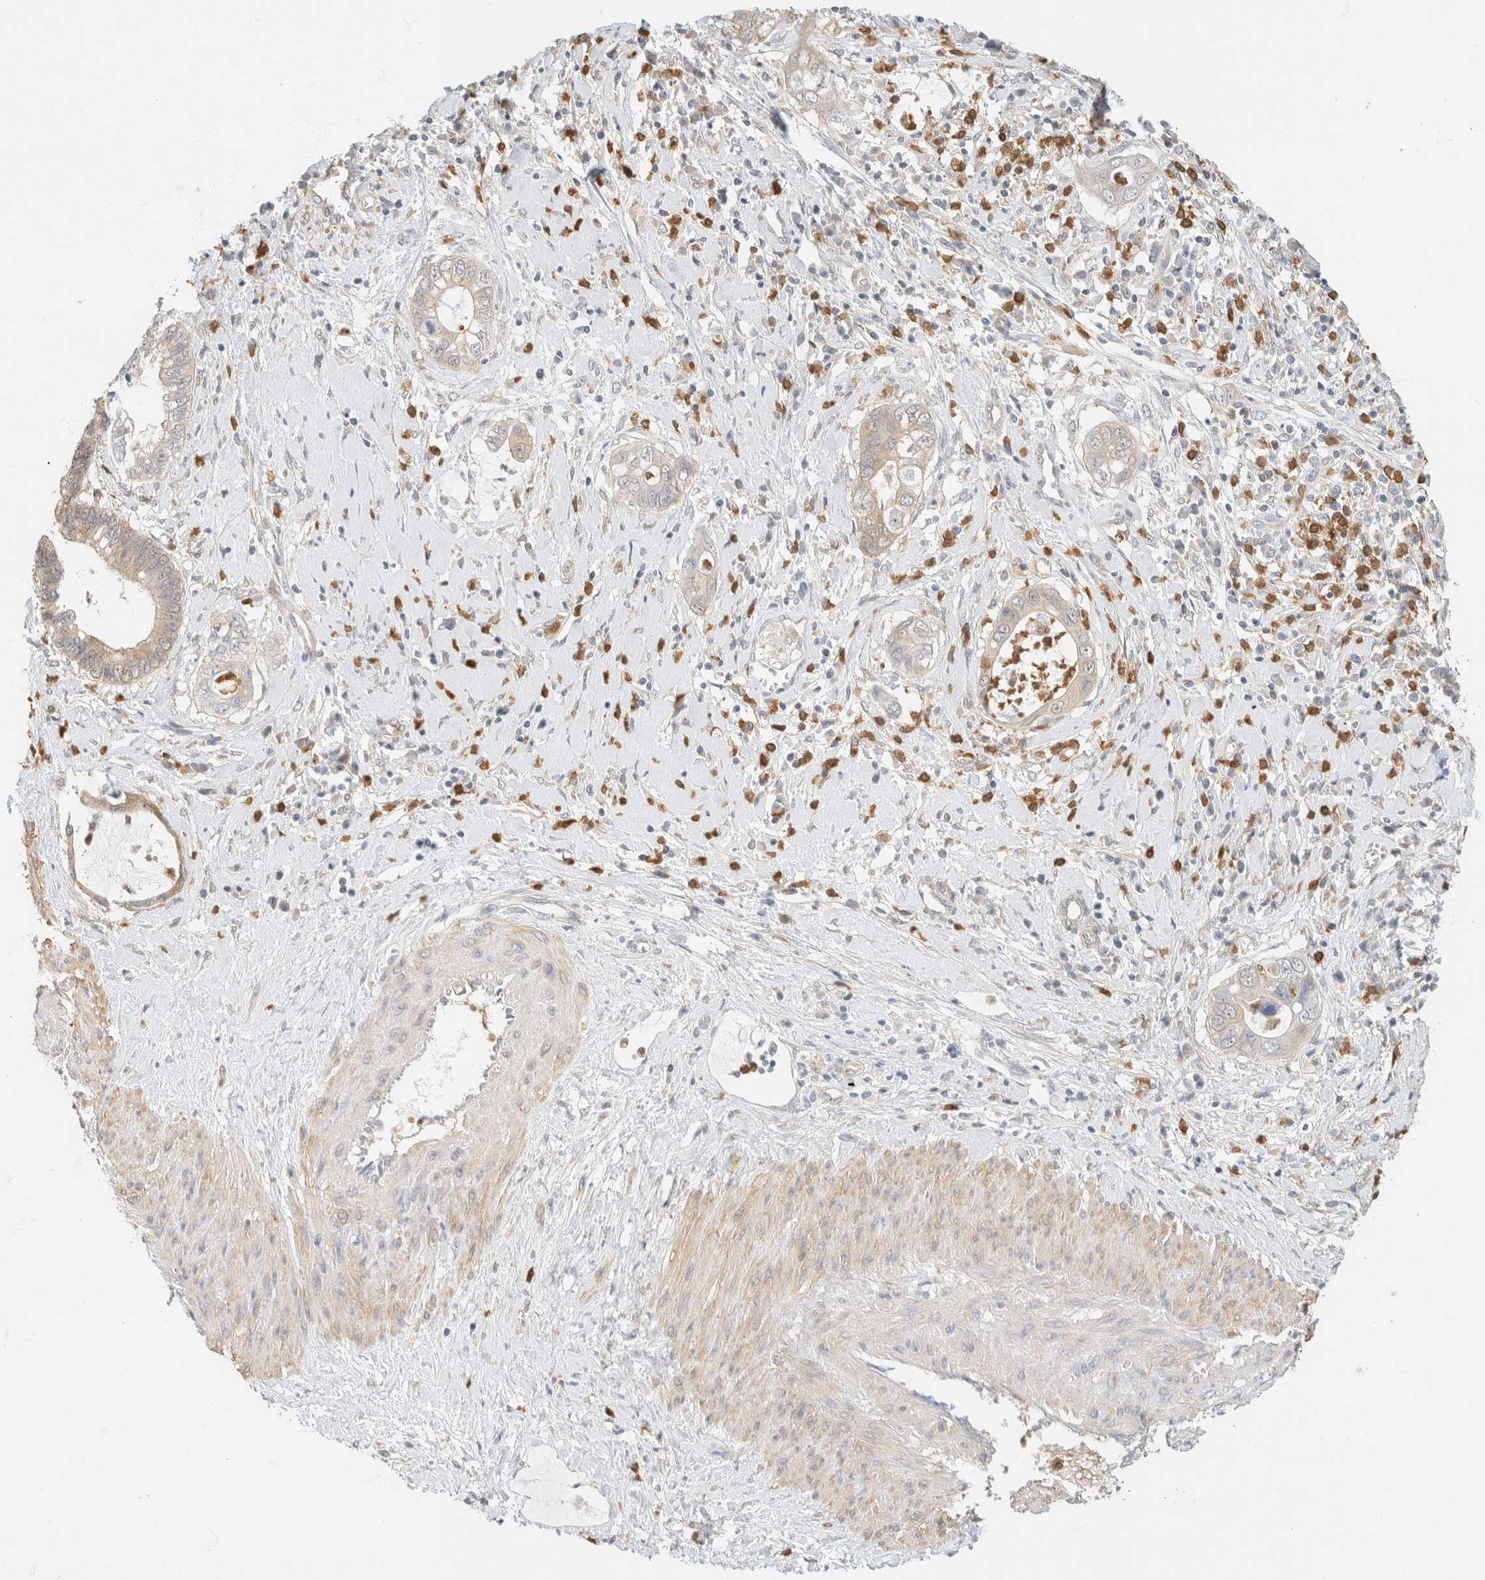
{"staining": {"intensity": "weak", "quantity": "<25%", "location": "cytoplasmic/membranous"}, "tissue": "cervical cancer", "cell_type": "Tumor cells", "image_type": "cancer", "snomed": [{"axis": "morphology", "description": "Adenocarcinoma, NOS"}, {"axis": "topography", "description": "Cervix"}], "caption": "High magnification brightfield microscopy of cervical cancer stained with DAB (3,3'-diaminobenzidine) (brown) and counterstained with hematoxylin (blue): tumor cells show no significant staining. The staining is performed using DAB (3,3'-diaminobenzidine) brown chromogen with nuclei counter-stained in using hematoxylin.", "gene": "GPI", "patient": {"sex": "female", "age": 44}}